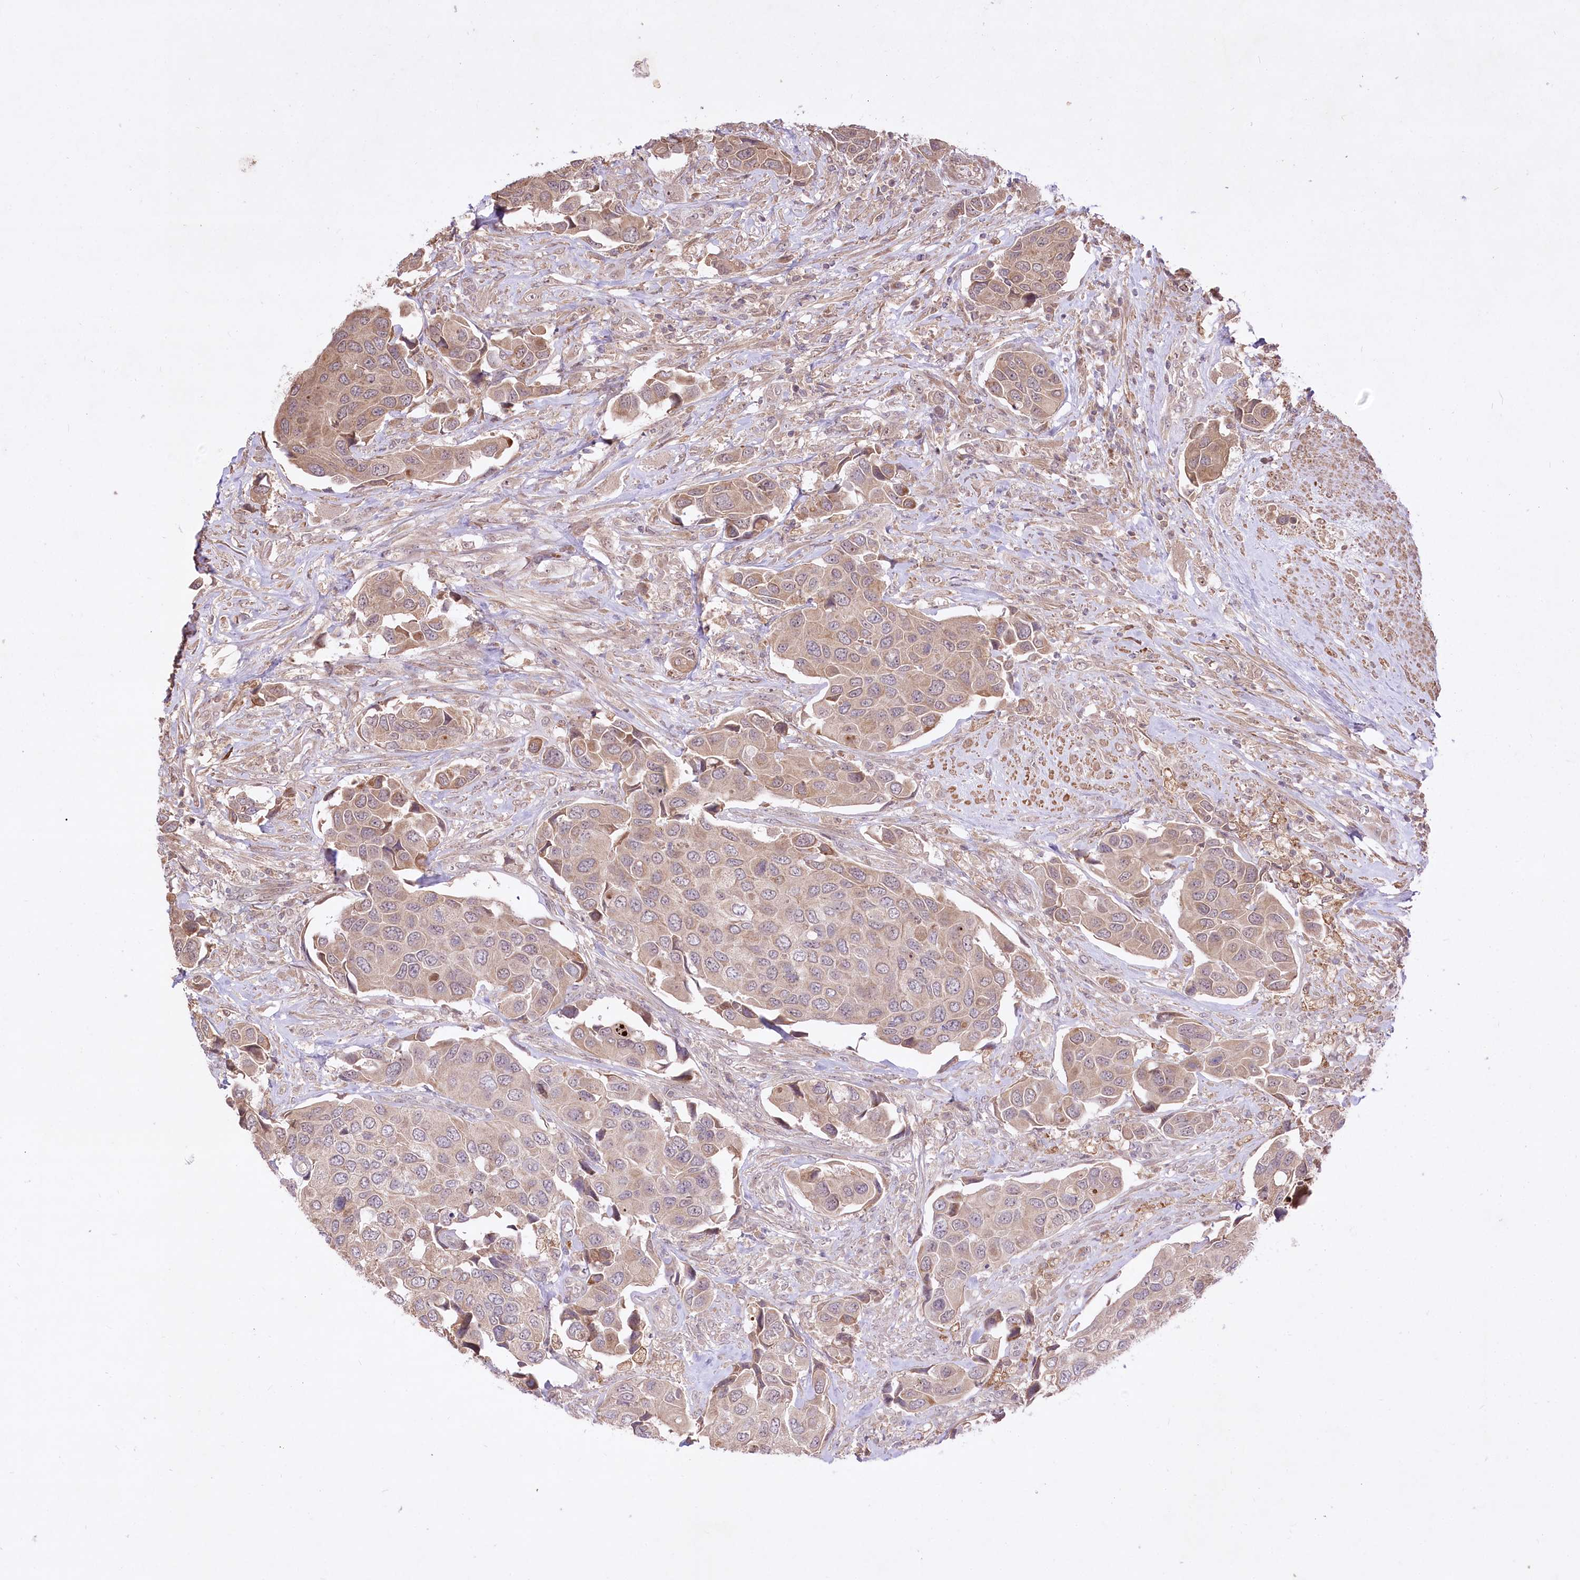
{"staining": {"intensity": "weak", "quantity": ">75%", "location": "cytoplasmic/membranous"}, "tissue": "urothelial cancer", "cell_type": "Tumor cells", "image_type": "cancer", "snomed": [{"axis": "morphology", "description": "Urothelial carcinoma, High grade"}, {"axis": "topography", "description": "Urinary bladder"}], "caption": "Immunohistochemical staining of human urothelial carcinoma (high-grade) reveals weak cytoplasmic/membranous protein staining in about >75% of tumor cells.", "gene": "HELT", "patient": {"sex": "male", "age": 74}}